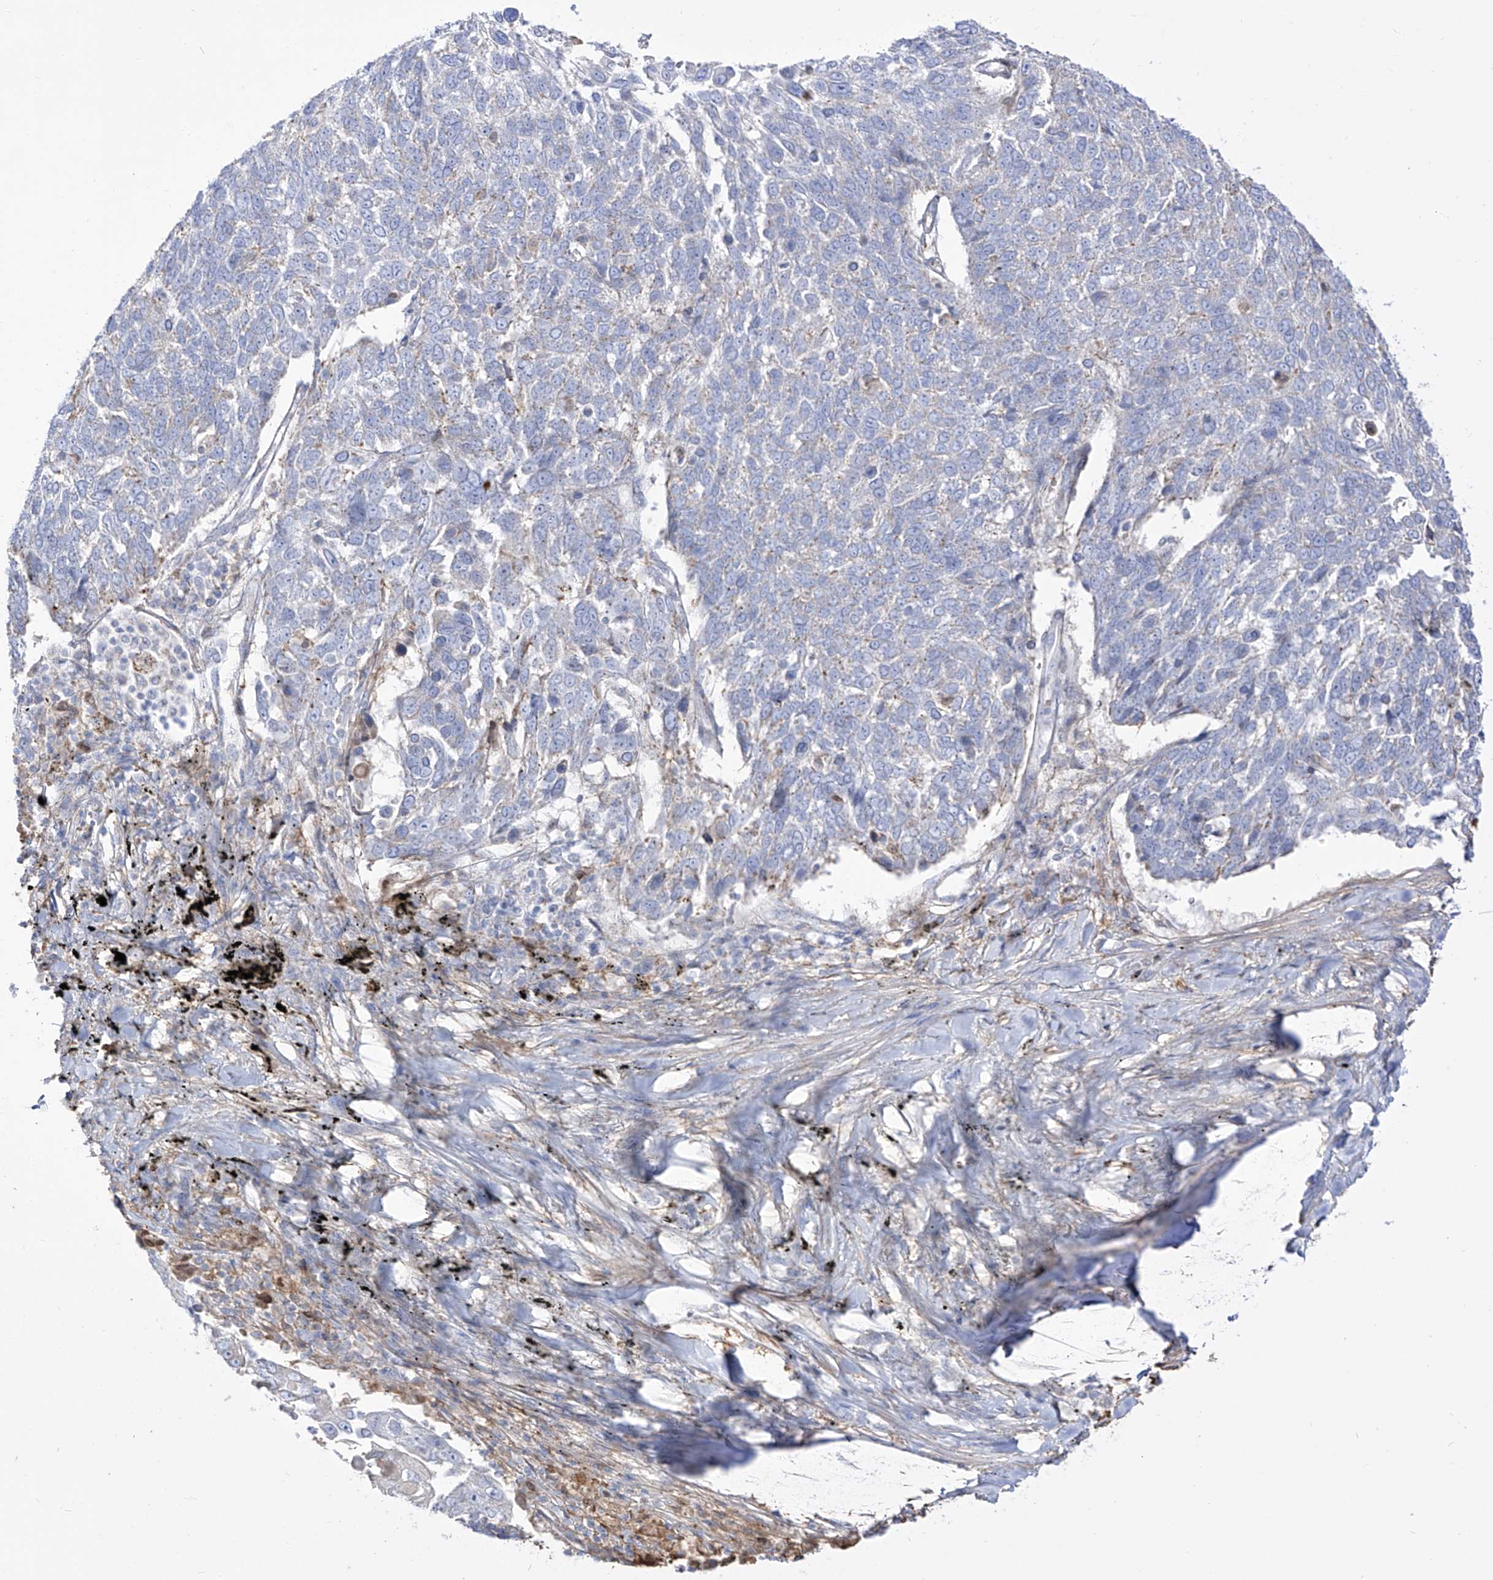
{"staining": {"intensity": "negative", "quantity": "none", "location": "none"}, "tissue": "lung cancer", "cell_type": "Tumor cells", "image_type": "cancer", "snomed": [{"axis": "morphology", "description": "Squamous cell carcinoma, NOS"}, {"axis": "topography", "description": "Lung"}], "caption": "The image shows no staining of tumor cells in squamous cell carcinoma (lung).", "gene": "ZGRF1", "patient": {"sex": "male", "age": 66}}